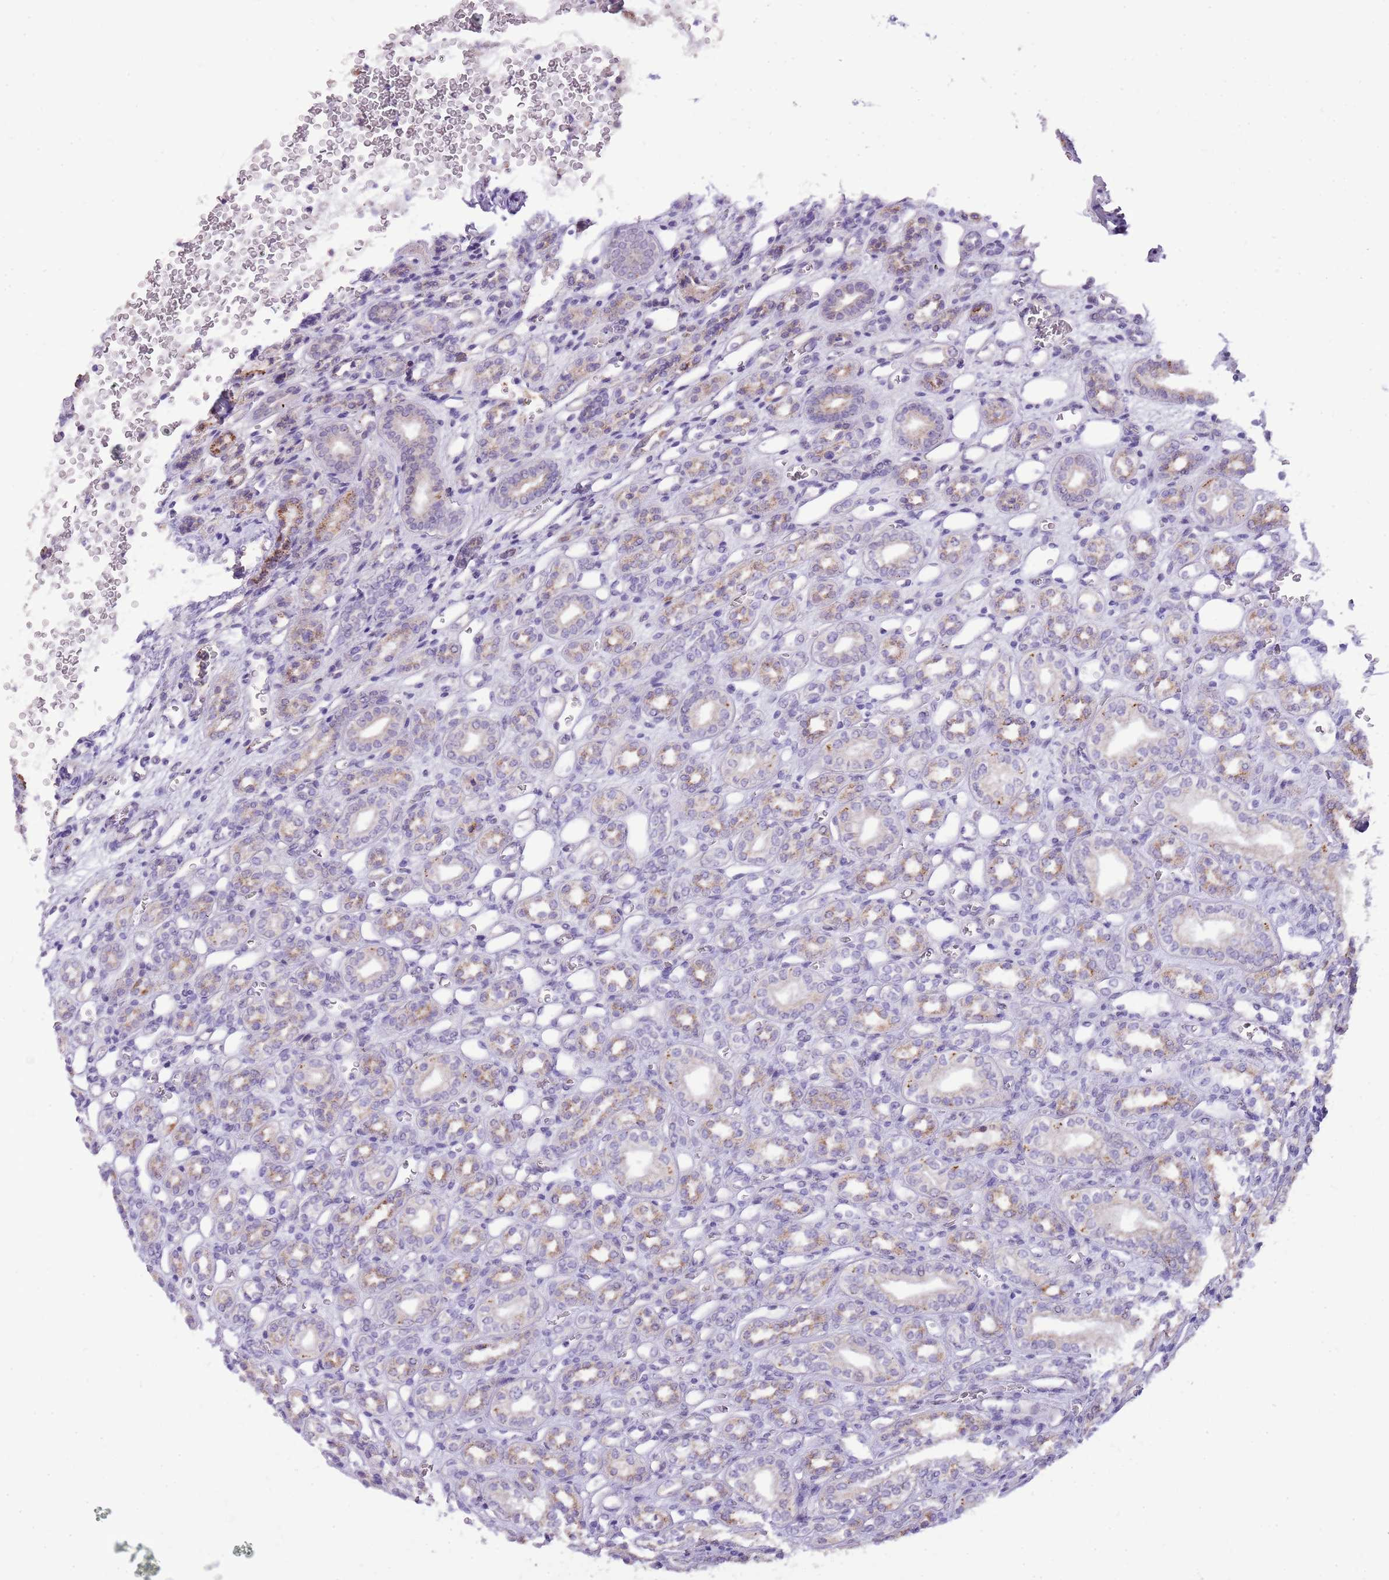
{"staining": {"intensity": "negative", "quantity": "none", "location": "none"}, "tissue": "kidney", "cell_type": "Cells in glomeruli", "image_type": "normal", "snomed": [{"axis": "morphology", "description": "Normal tissue, NOS"}, {"axis": "morphology", "description": "Neoplasm, malignant, NOS"}, {"axis": "topography", "description": "Kidney"}], "caption": "The immunohistochemistry (IHC) photomicrograph has no significant staining in cells in glomeruli of kidney. The staining is performed using DAB brown chromogen with nuclei counter-stained in using hematoxylin.", "gene": "PCNX1", "patient": {"sex": "female", "age": 1}}